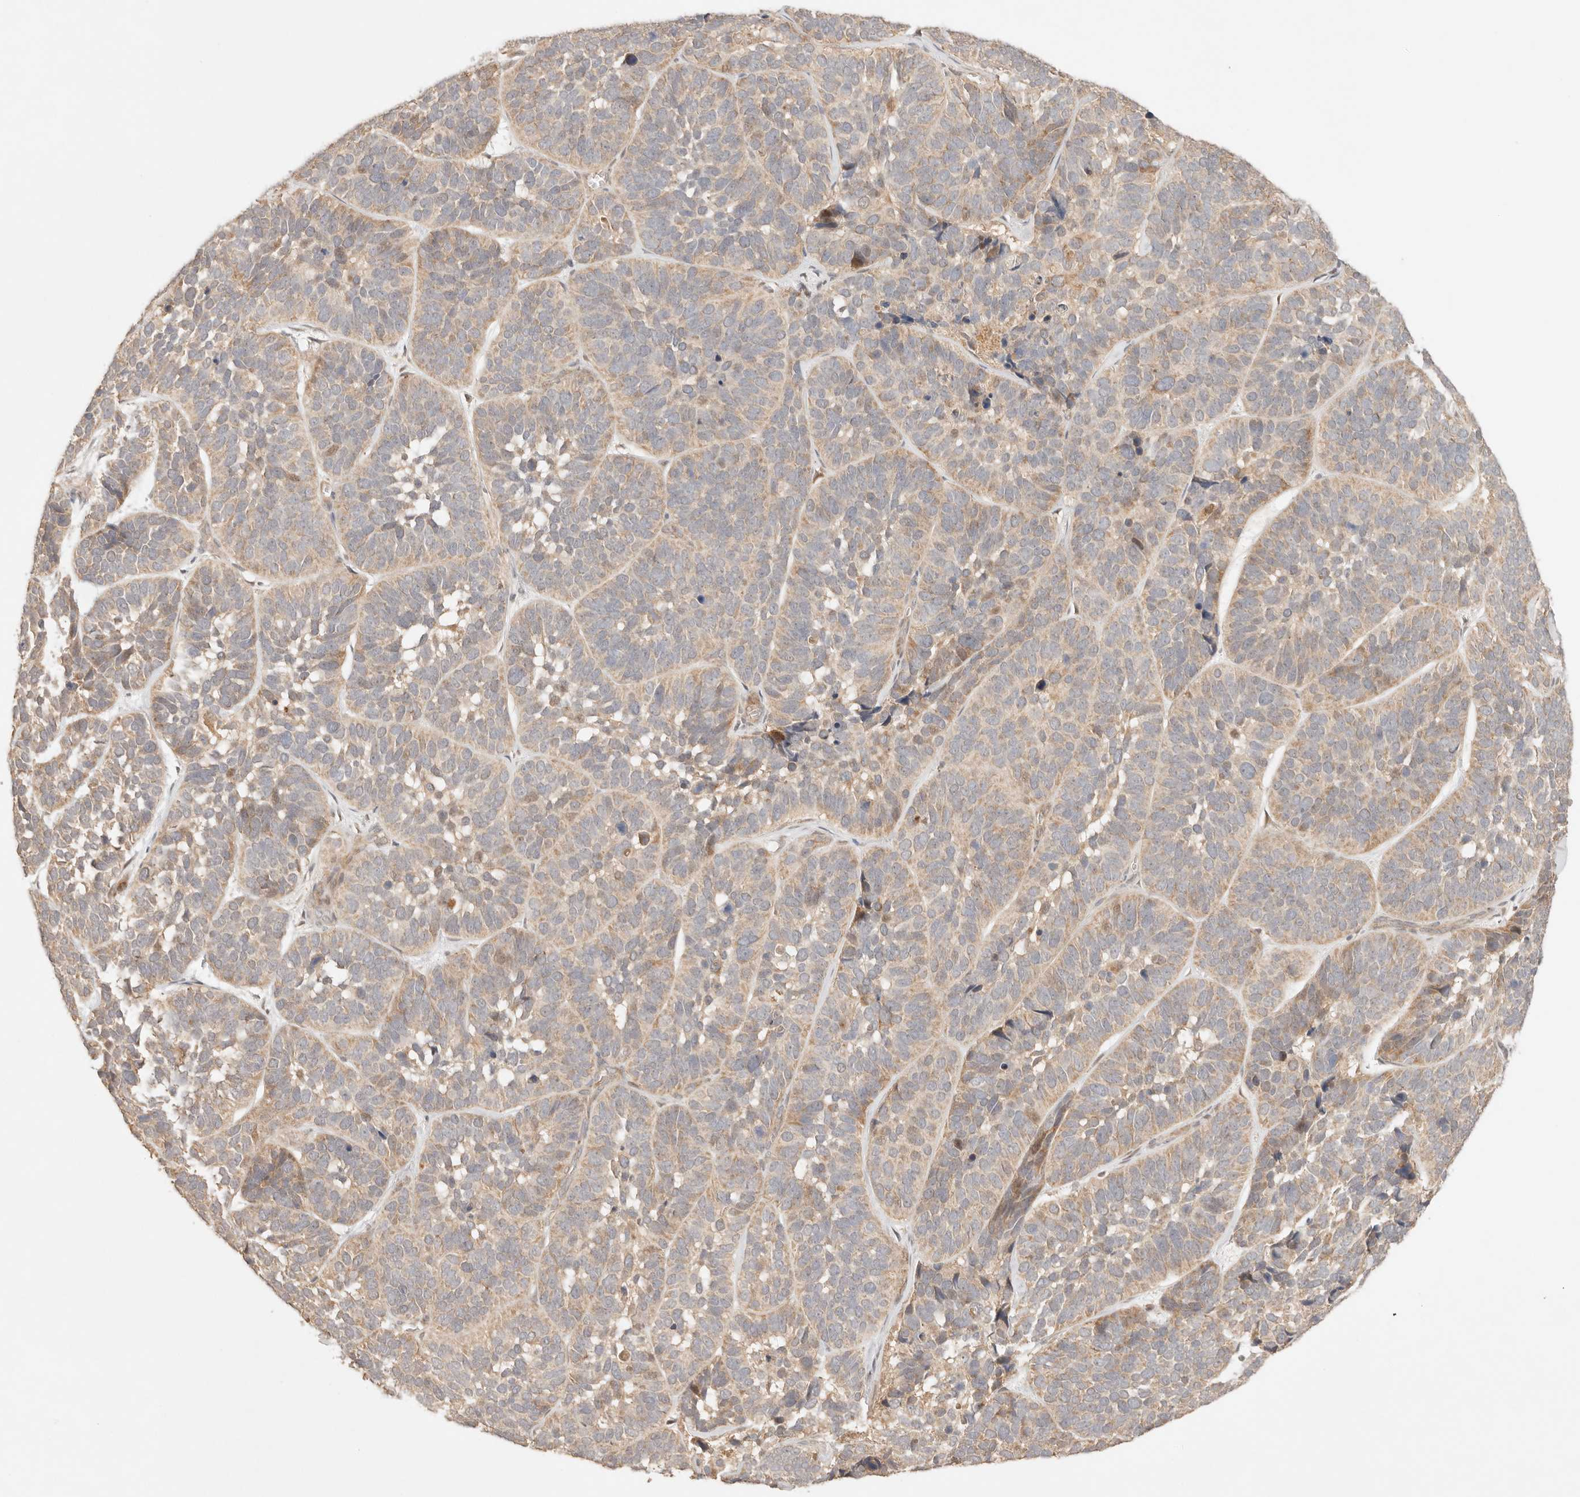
{"staining": {"intensity": "moderate", "quantity": "25%-75%", "location": "cytoplasmic/membranous"}, "tissue": "skin cancer", "cell_type": "Tumor cells", "image_type": "cancer", "snomed": [{"axis": "morphology", "description": "Basal cell carcinoma"}, {"axis": "topography", "description": "Skin"}], "caption": "Immunohistochemical staining of human skin basal cell carcinoma exhibits moderate cytoplasmic/membranous protein staining in approximately 25%-75% of tumor cells.", "gene": "PHLDA3", "patient": {"sex": "male", "age": 62}}